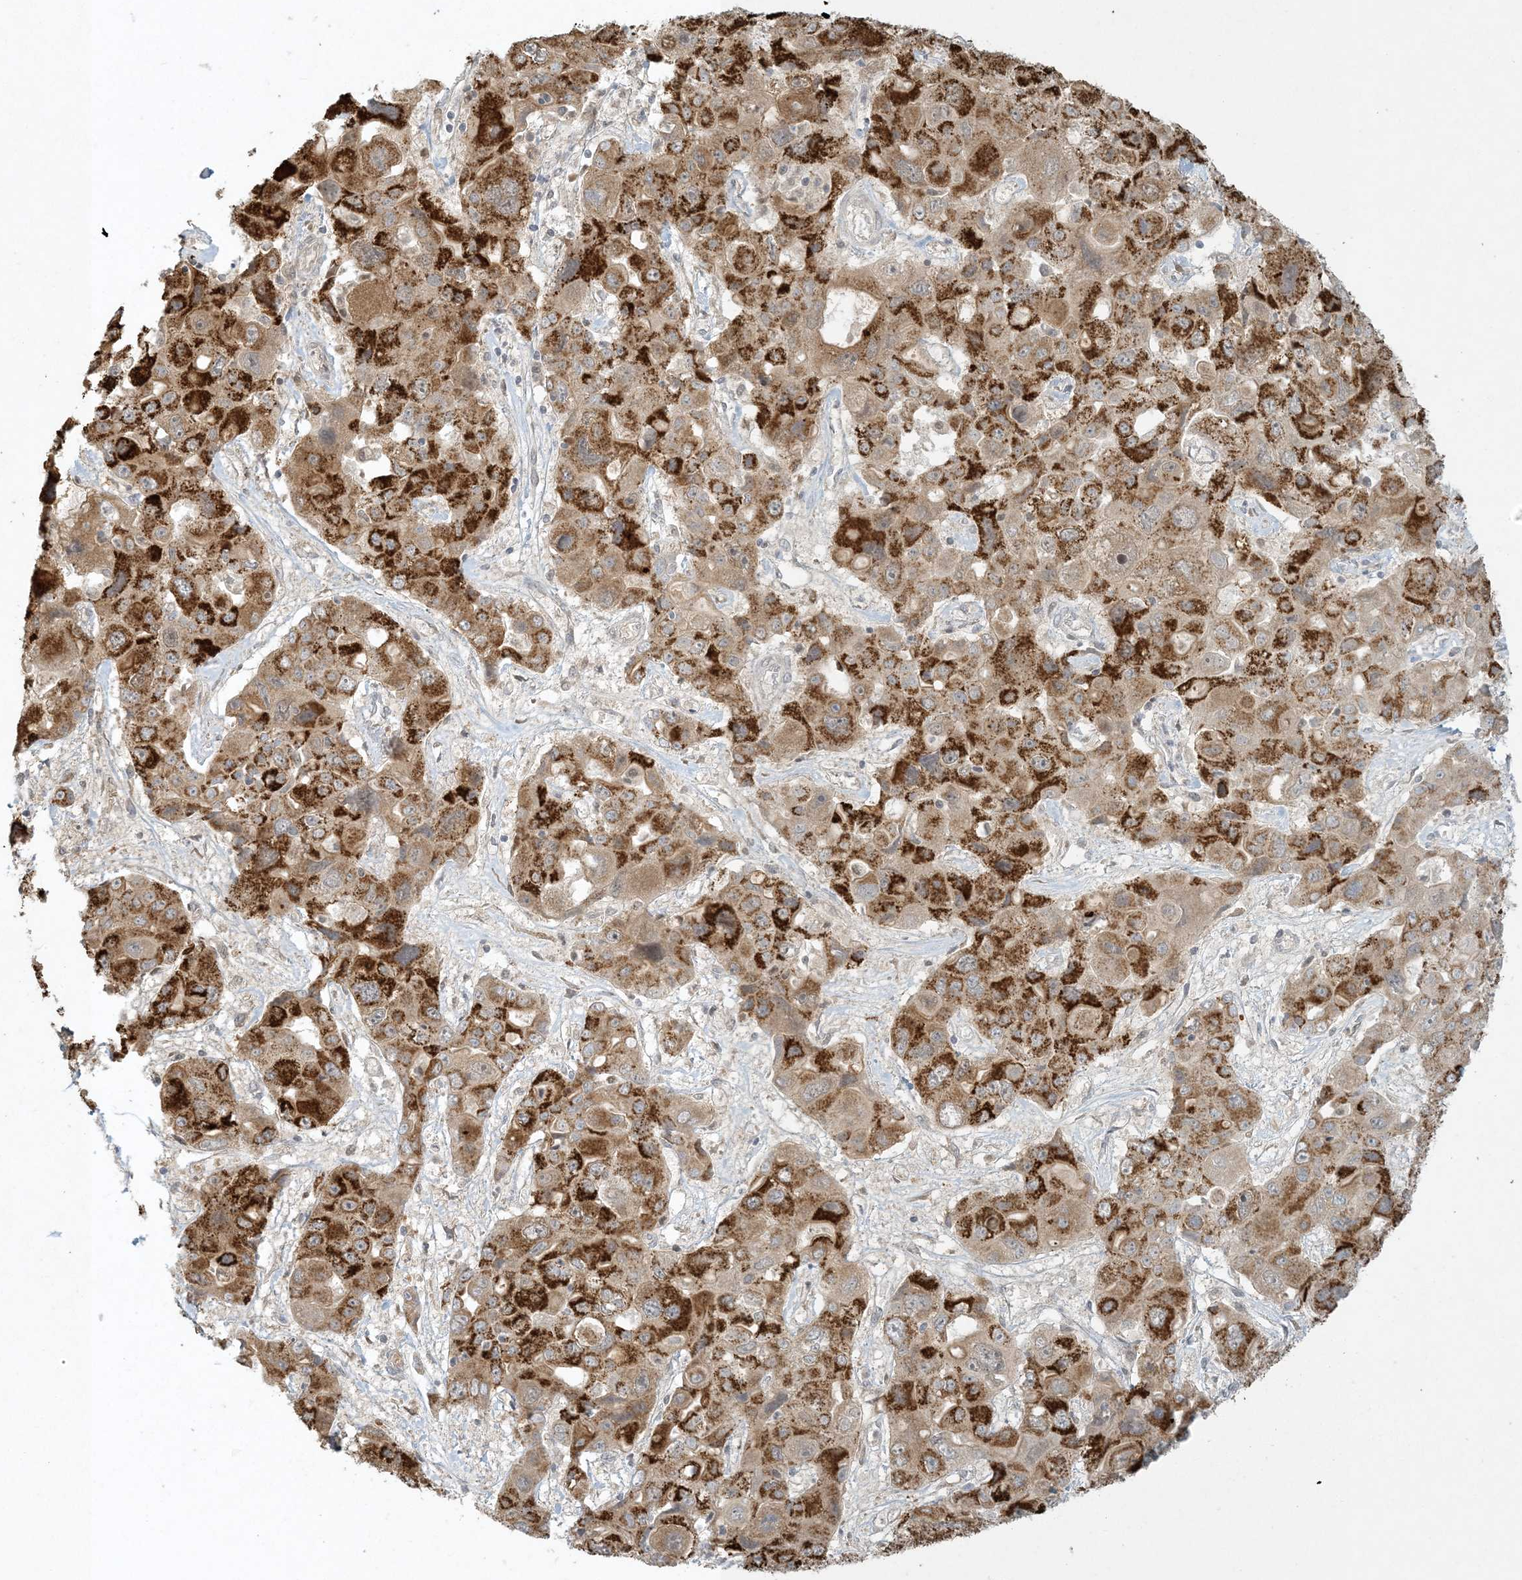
{"staining": {"intensity": "strong", "quantity": ">75%", "location": "cytoplasmic/membranous"}, "tissue": "liver cancer", "cell_type": "Tumor cells", "image_type": "cancer", "snomed": [{"axis": "morphology", "description": "Cholangiocarcinoma"}, {"axis": "topography", "description": "Liver"}], "caption": "Immunohistochemical staining of liver cancer (cholangiocarcinoma) shows strong cytoplasmic/membranous protein expression in approximately >75% of tumor cells.", "gene": "CTDNEP1", "patient": {"sex": "male", "age": 67}}